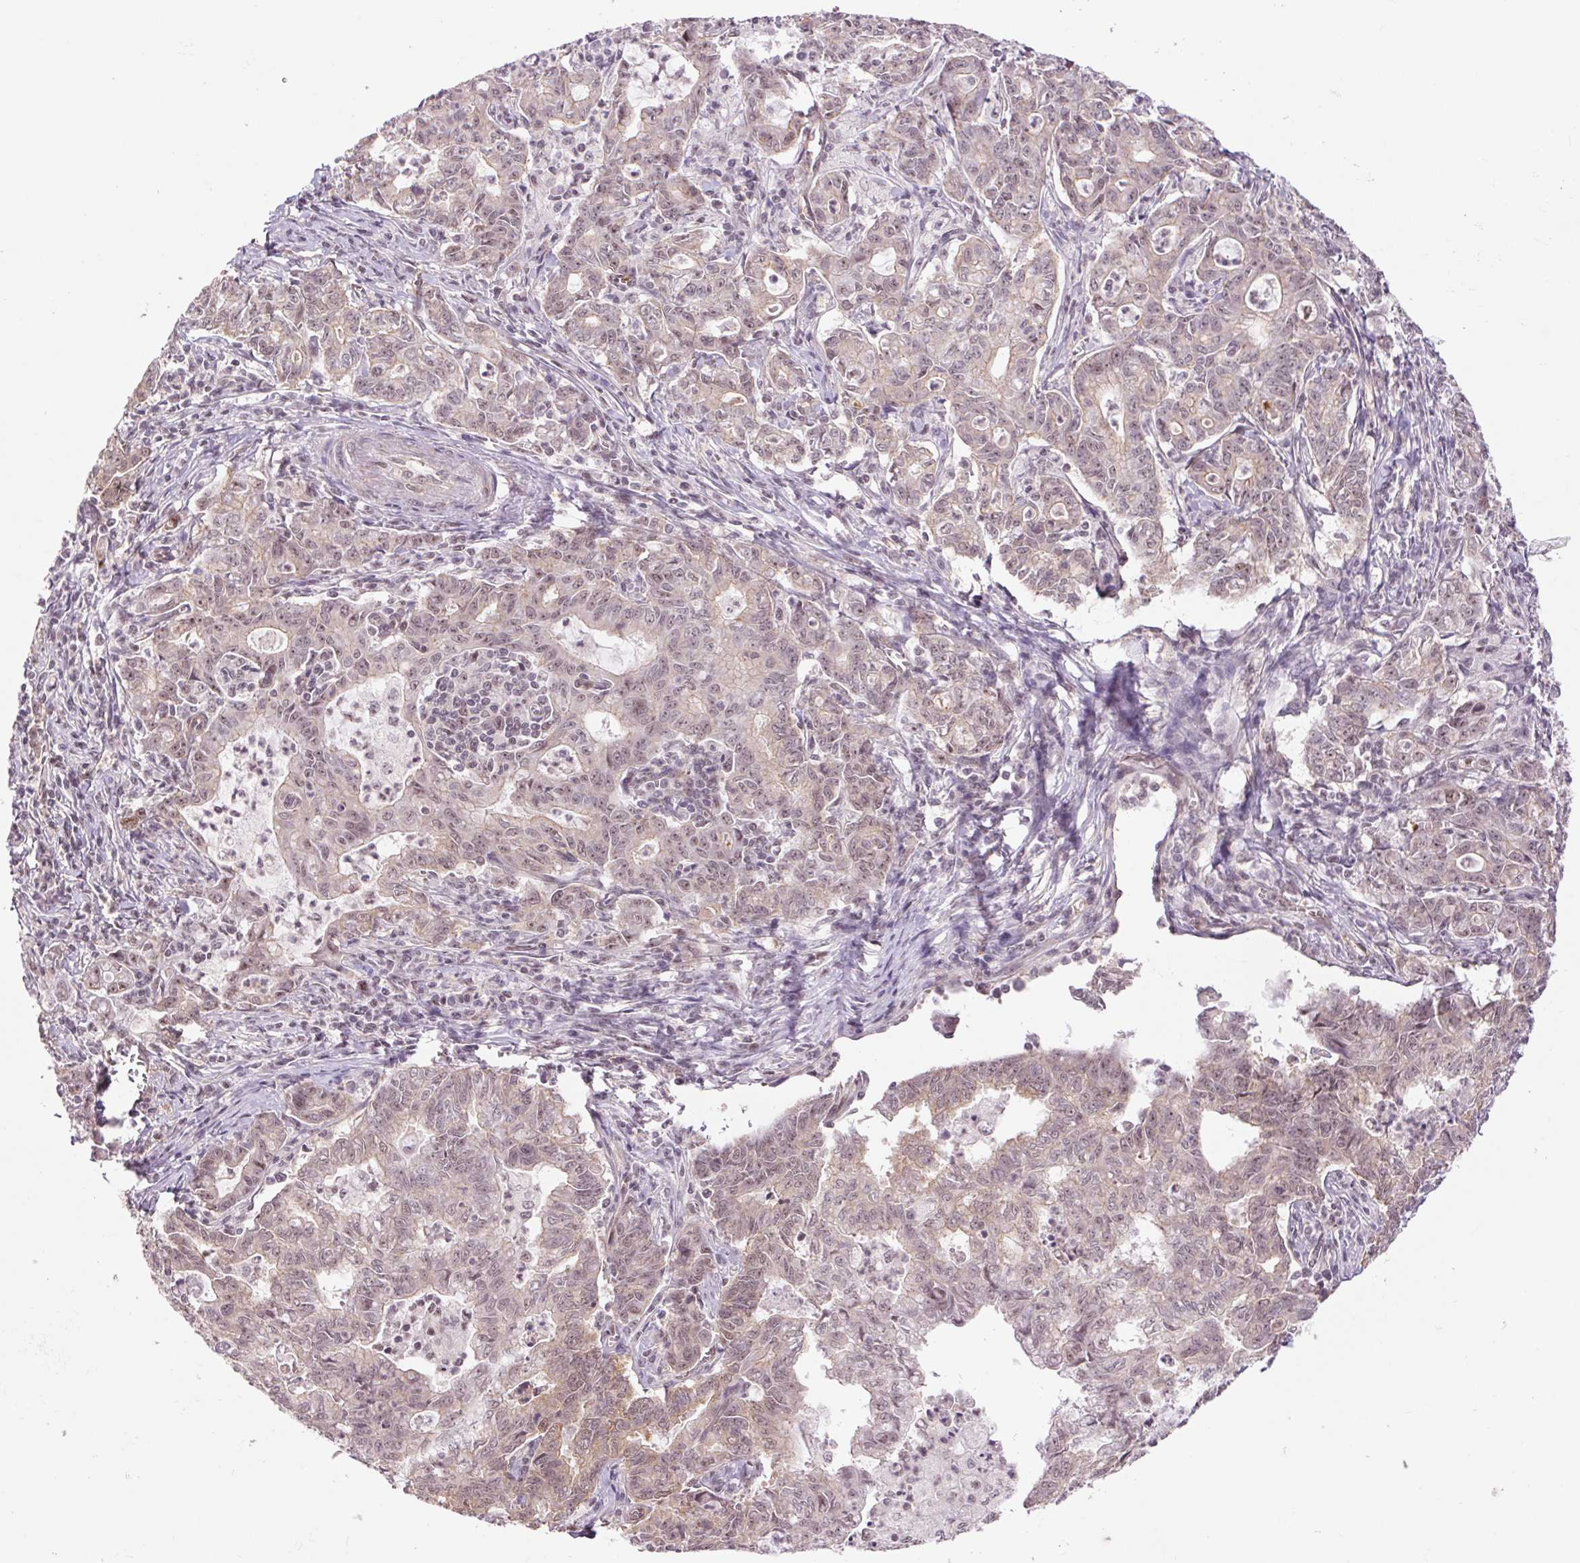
{"staining": {"intensity": "weak", "quantity": "25%-75%", "location": "cytoplasmic/membranous,nuclear"}, "tissue": "stomach cancer", "cell_type": "Tumor cells", "image_type": "cancer", "snomed": [{"axis": "morphology", "description": "Adenocarcinoma, NOS"}, {"axis": "topography", "description": "Stomach, upper"}], "caption": "This photomicrograph exhibits stomach adenocarcinoma stained with immunohistochemistry to label a protein in brown. The cytoplasmic/membranous and nuclear of tumor cells show weak positivity for the protein. Nuclei are counter-stained blue.", "gene": "CWC25", "patient": {"sex": "female", "age": 79}}